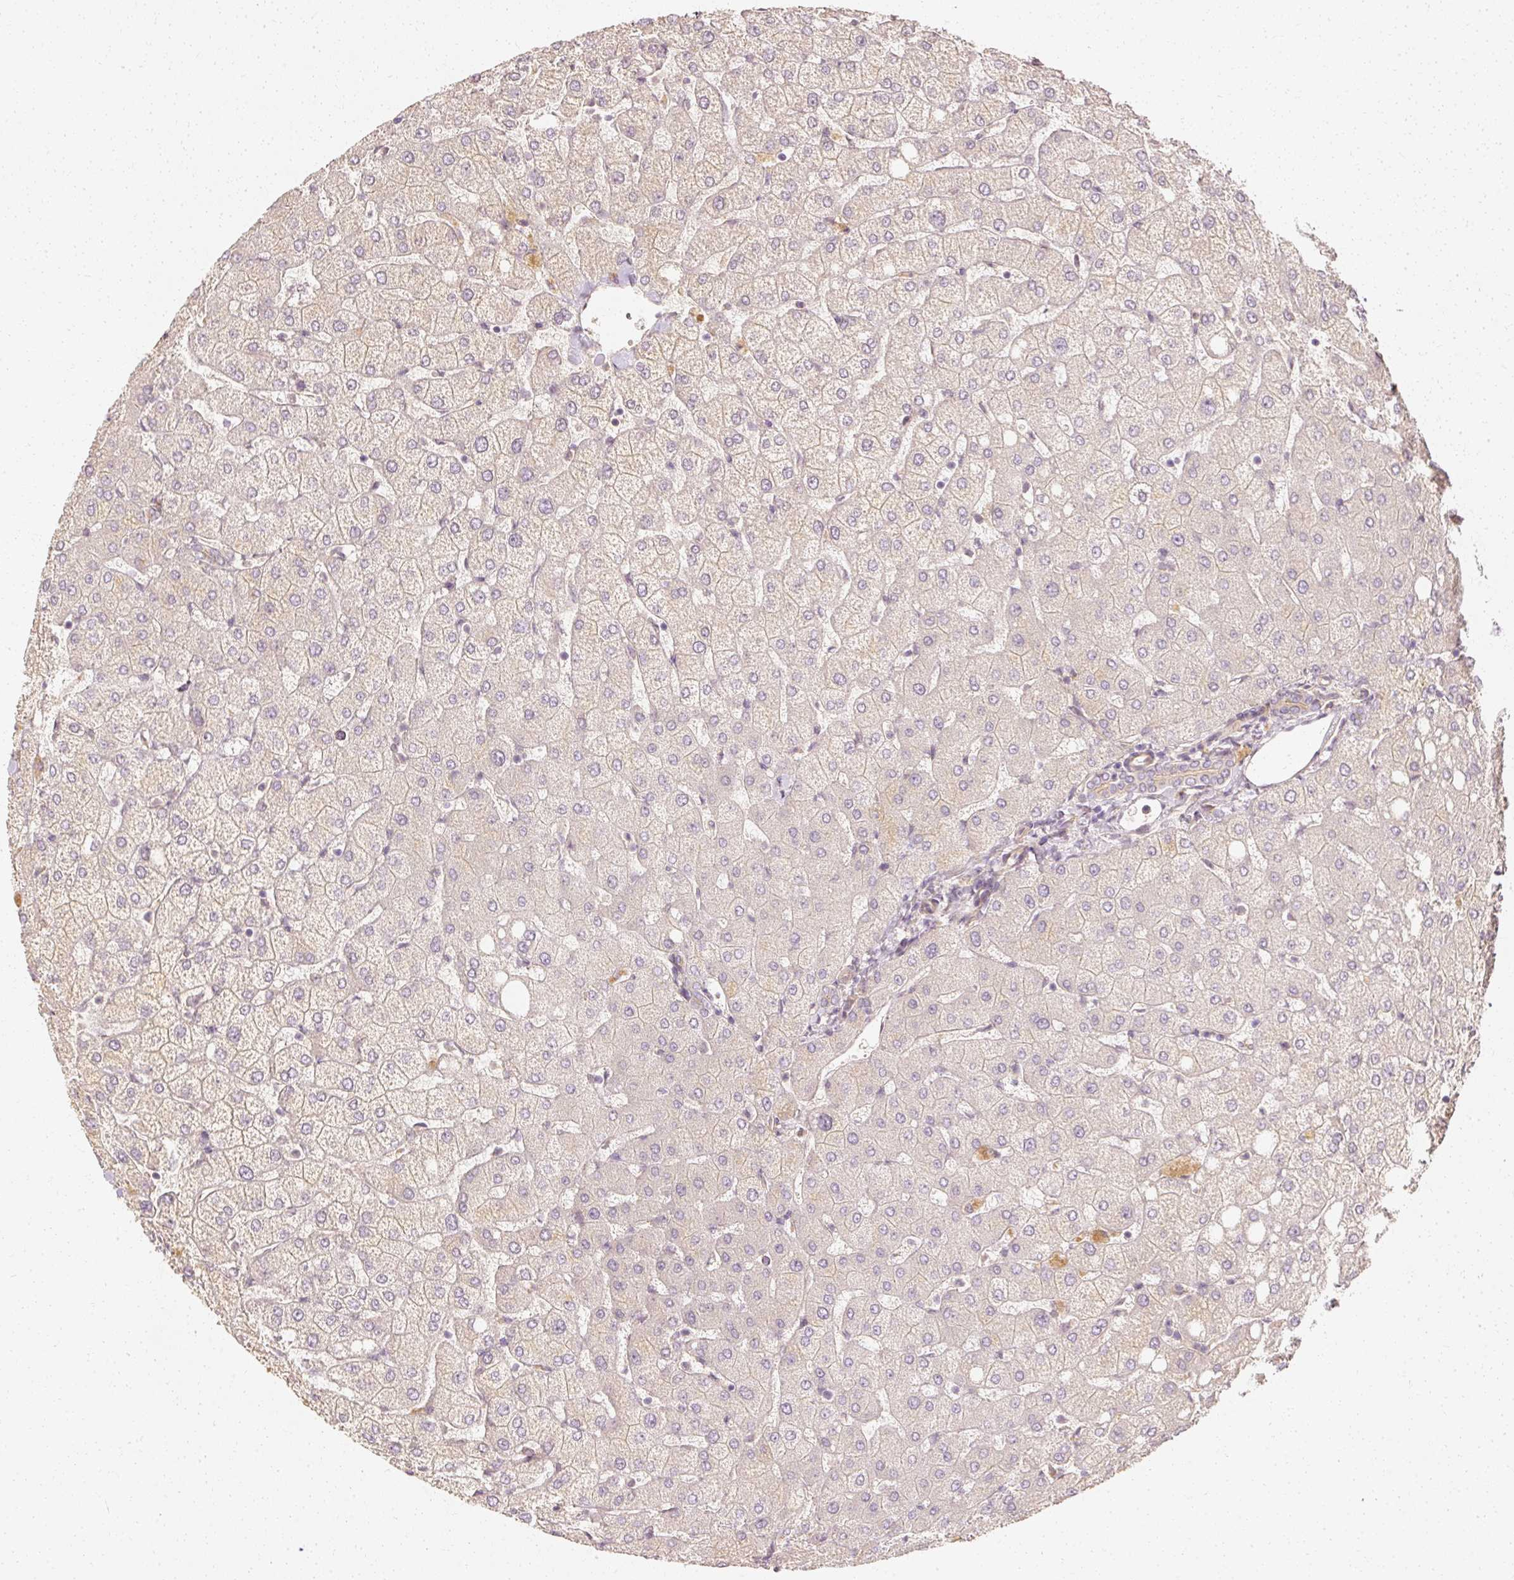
{"staining": {"intensity": "negative", "quantity": "none", "location": "none"}, "tissue": "liver", "cell_type": "Cholangiocytes", "image_type": "normal", "snomed": [{"axis": "morphology", "description": "Normal tissue, NOS"}, {"axis": "topography", "description": "Liver"}], "caption": "Immunohistochemistry (IHC) micrograph of unremarkable liver: liver stained with DAB exhibits no significant protein staining in cholangiocytes.", "gene": "GNAQ", "patient": {"sex": "female", "age": 54}}